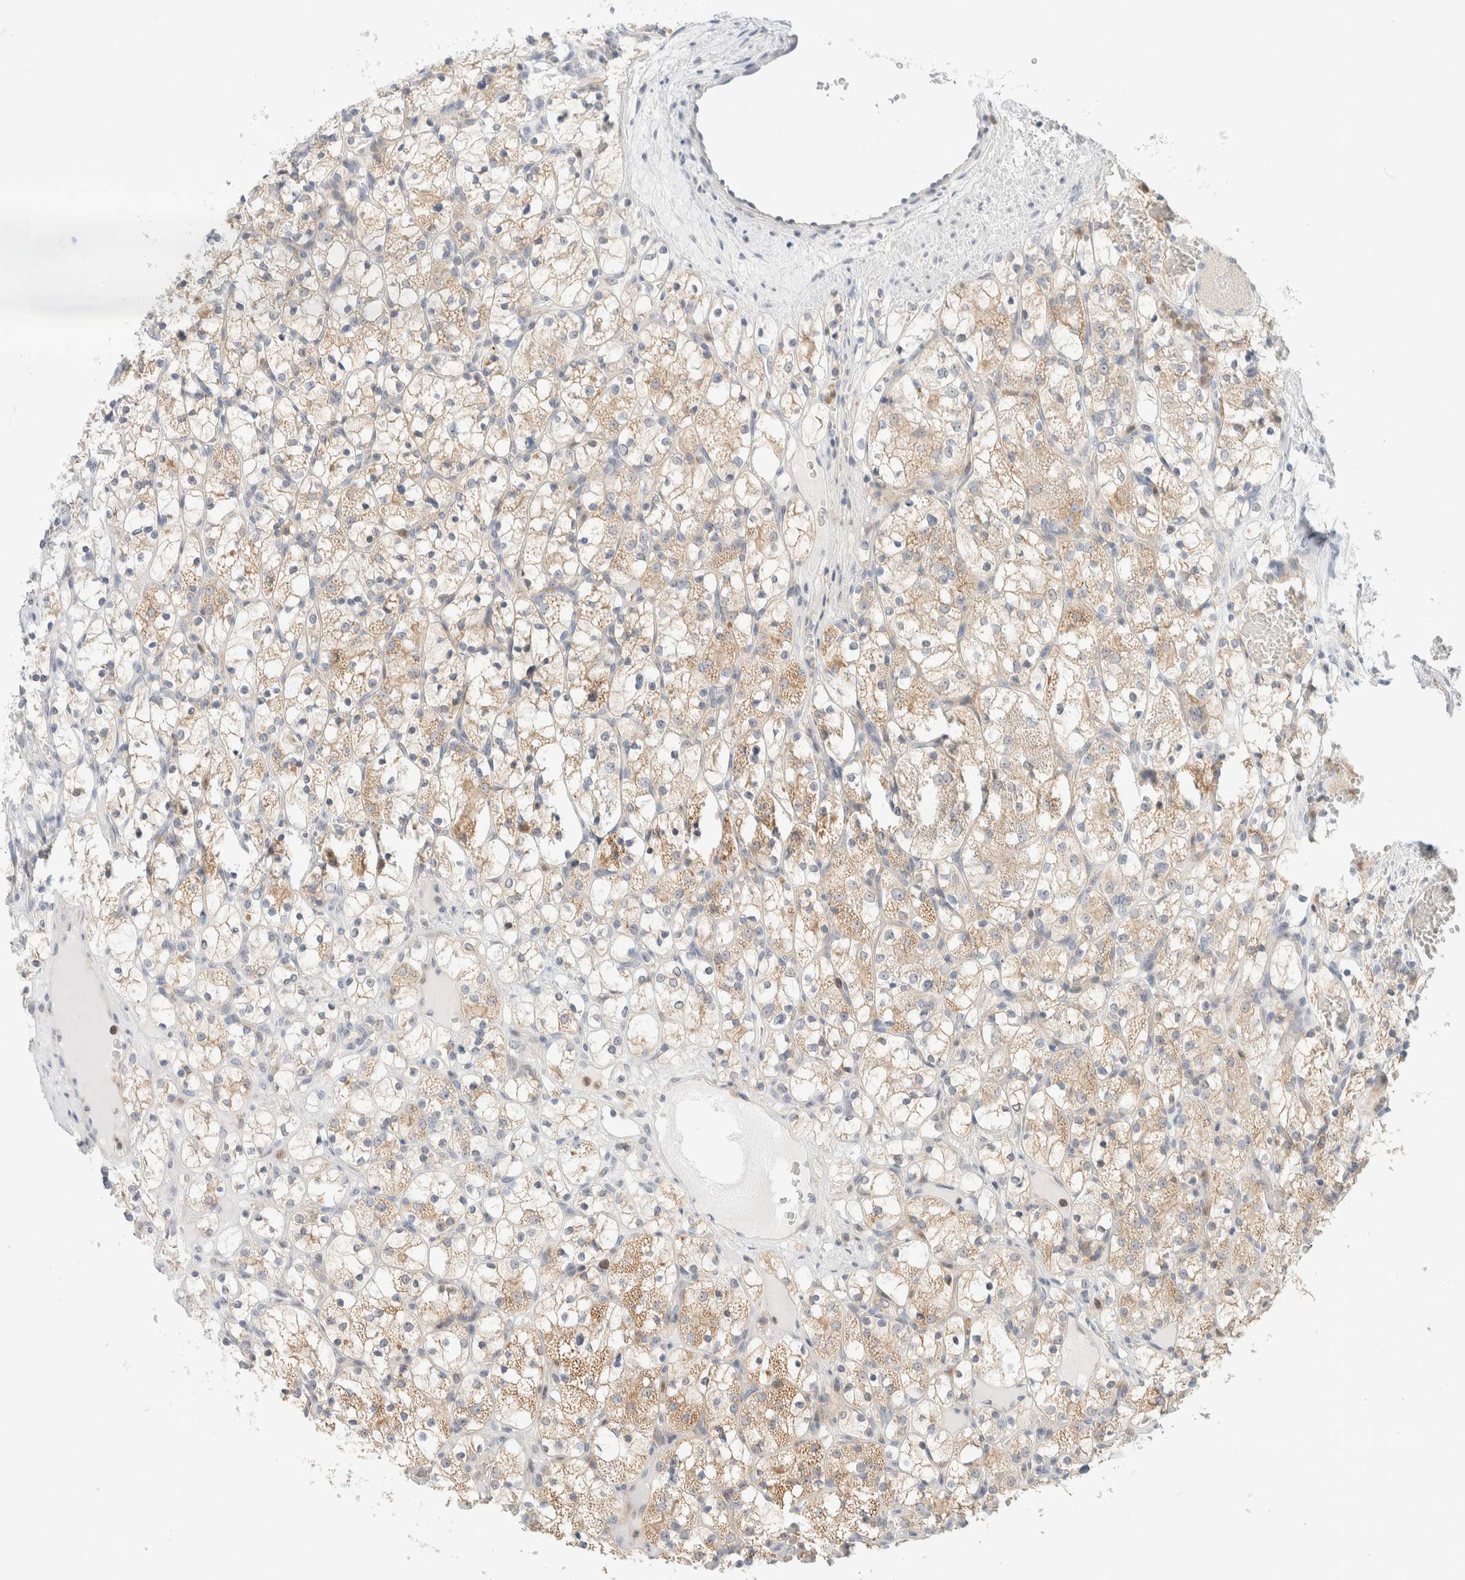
{"staining": {"intensity": "weak", "quantity": ">75%", "location": "cytoplasmic/membranous"}, "tissue": "renal cancer", "cell_type": "Tumor cells", "image_type": "cancer", "snomed": [{"axis": "morphology", "description": "Adenocarcinoma, NOS"}, {"axis": "topography", "description": "Kidney"}], "caption": "Renal adenocarcinoma stained with a brown dye exhibits weak cytoplasmic/membranous positive staining in about >75% of tumor cells.", "gene": "HDHD3", "patient": {"sex": "female", "age": 69}}